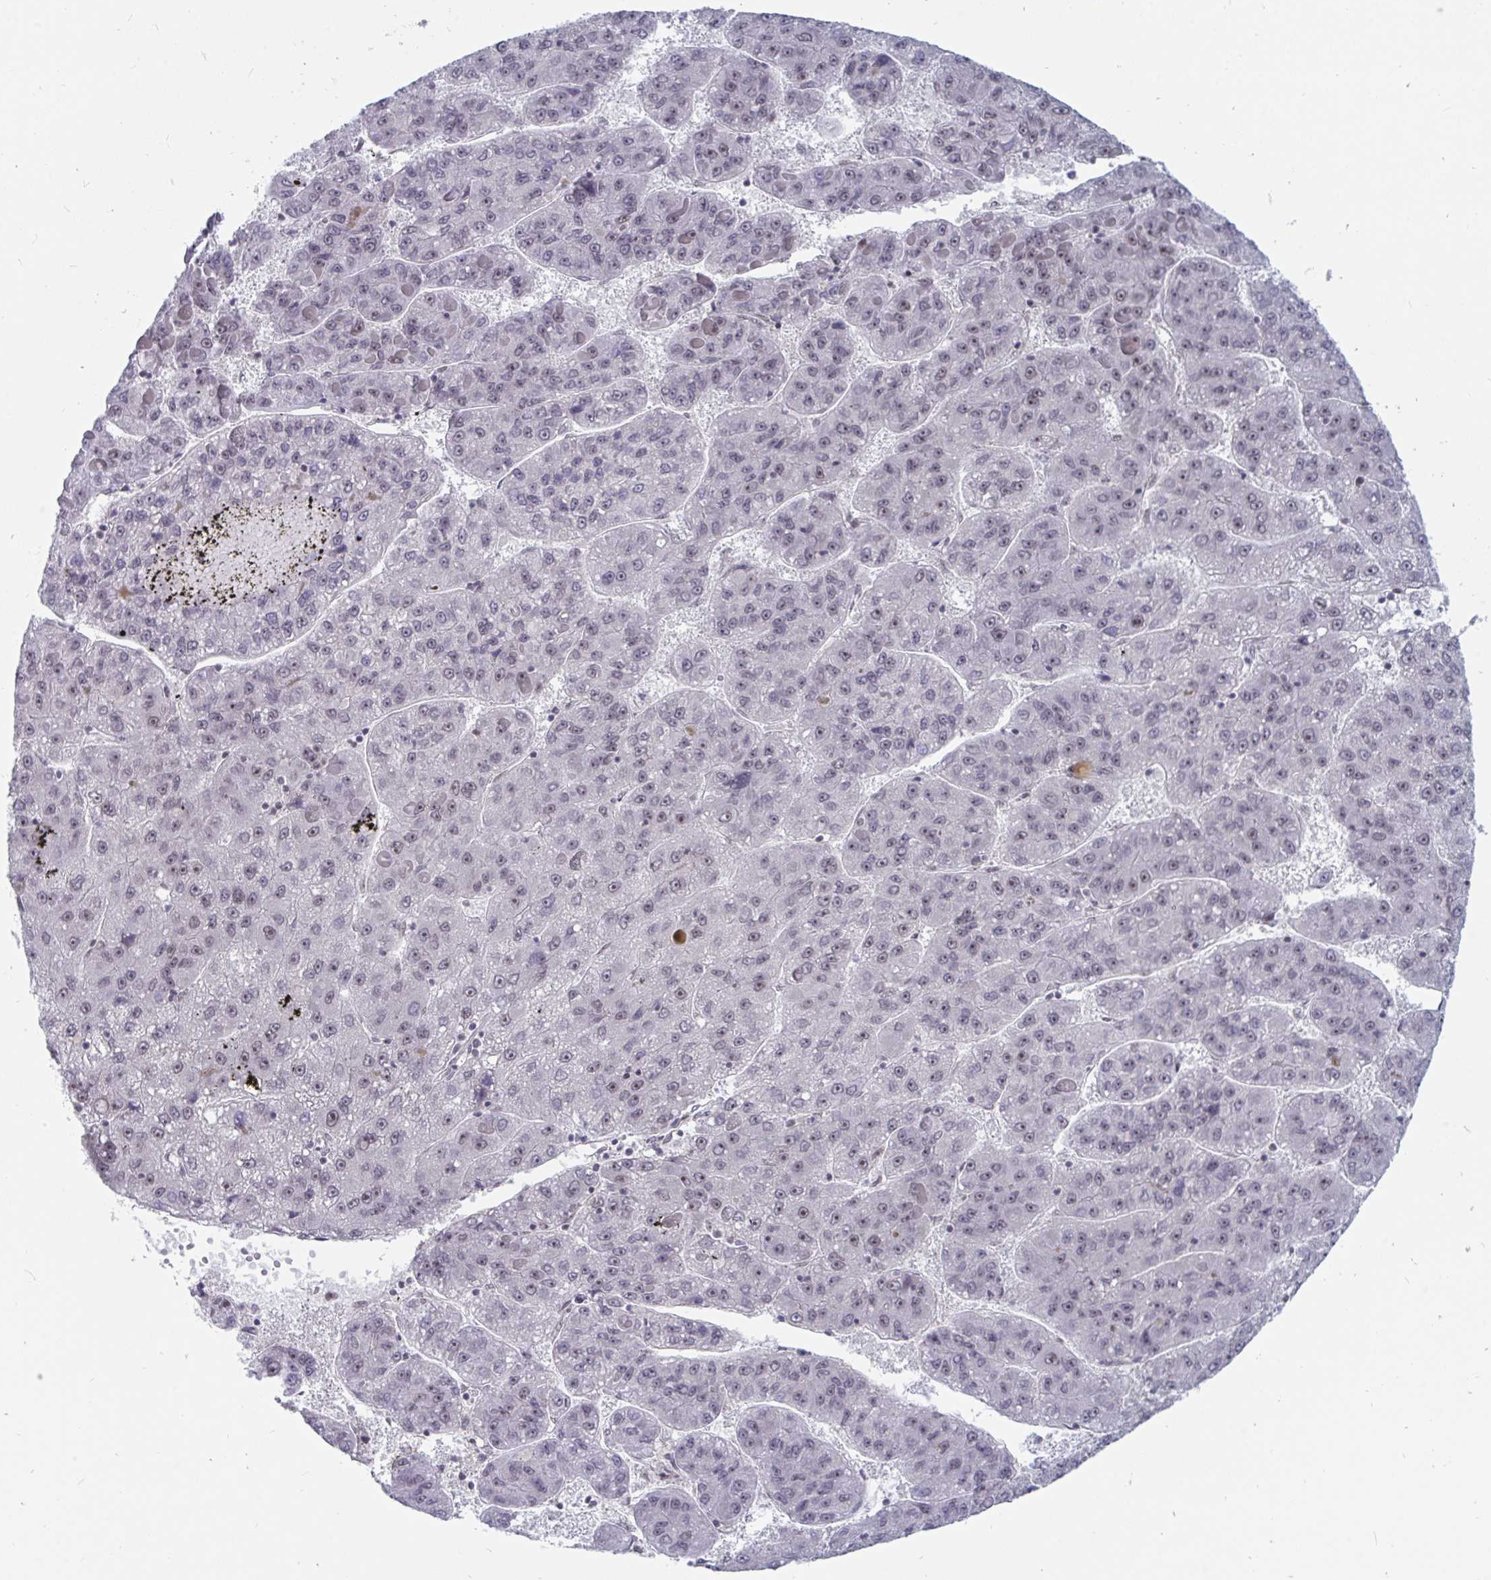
{"staining": {"intensity": "negative", "quantity": "none", "location": "none"}, "tissue": "liver cancer", "cell_type": "Tumor cells", "image_type": "cancer", "snomed": [{"axis": "morphology", "description": "Carcinoma, Hepatocellular, NOS"}, {"axis": "topography", "description": "Liver"}], "caption": "An image of human liver hepatocellular carcinoma is negative for staining in tumor cells.", "gene": "TRIP12", "patient": {"sex": "female", "age": 82}}